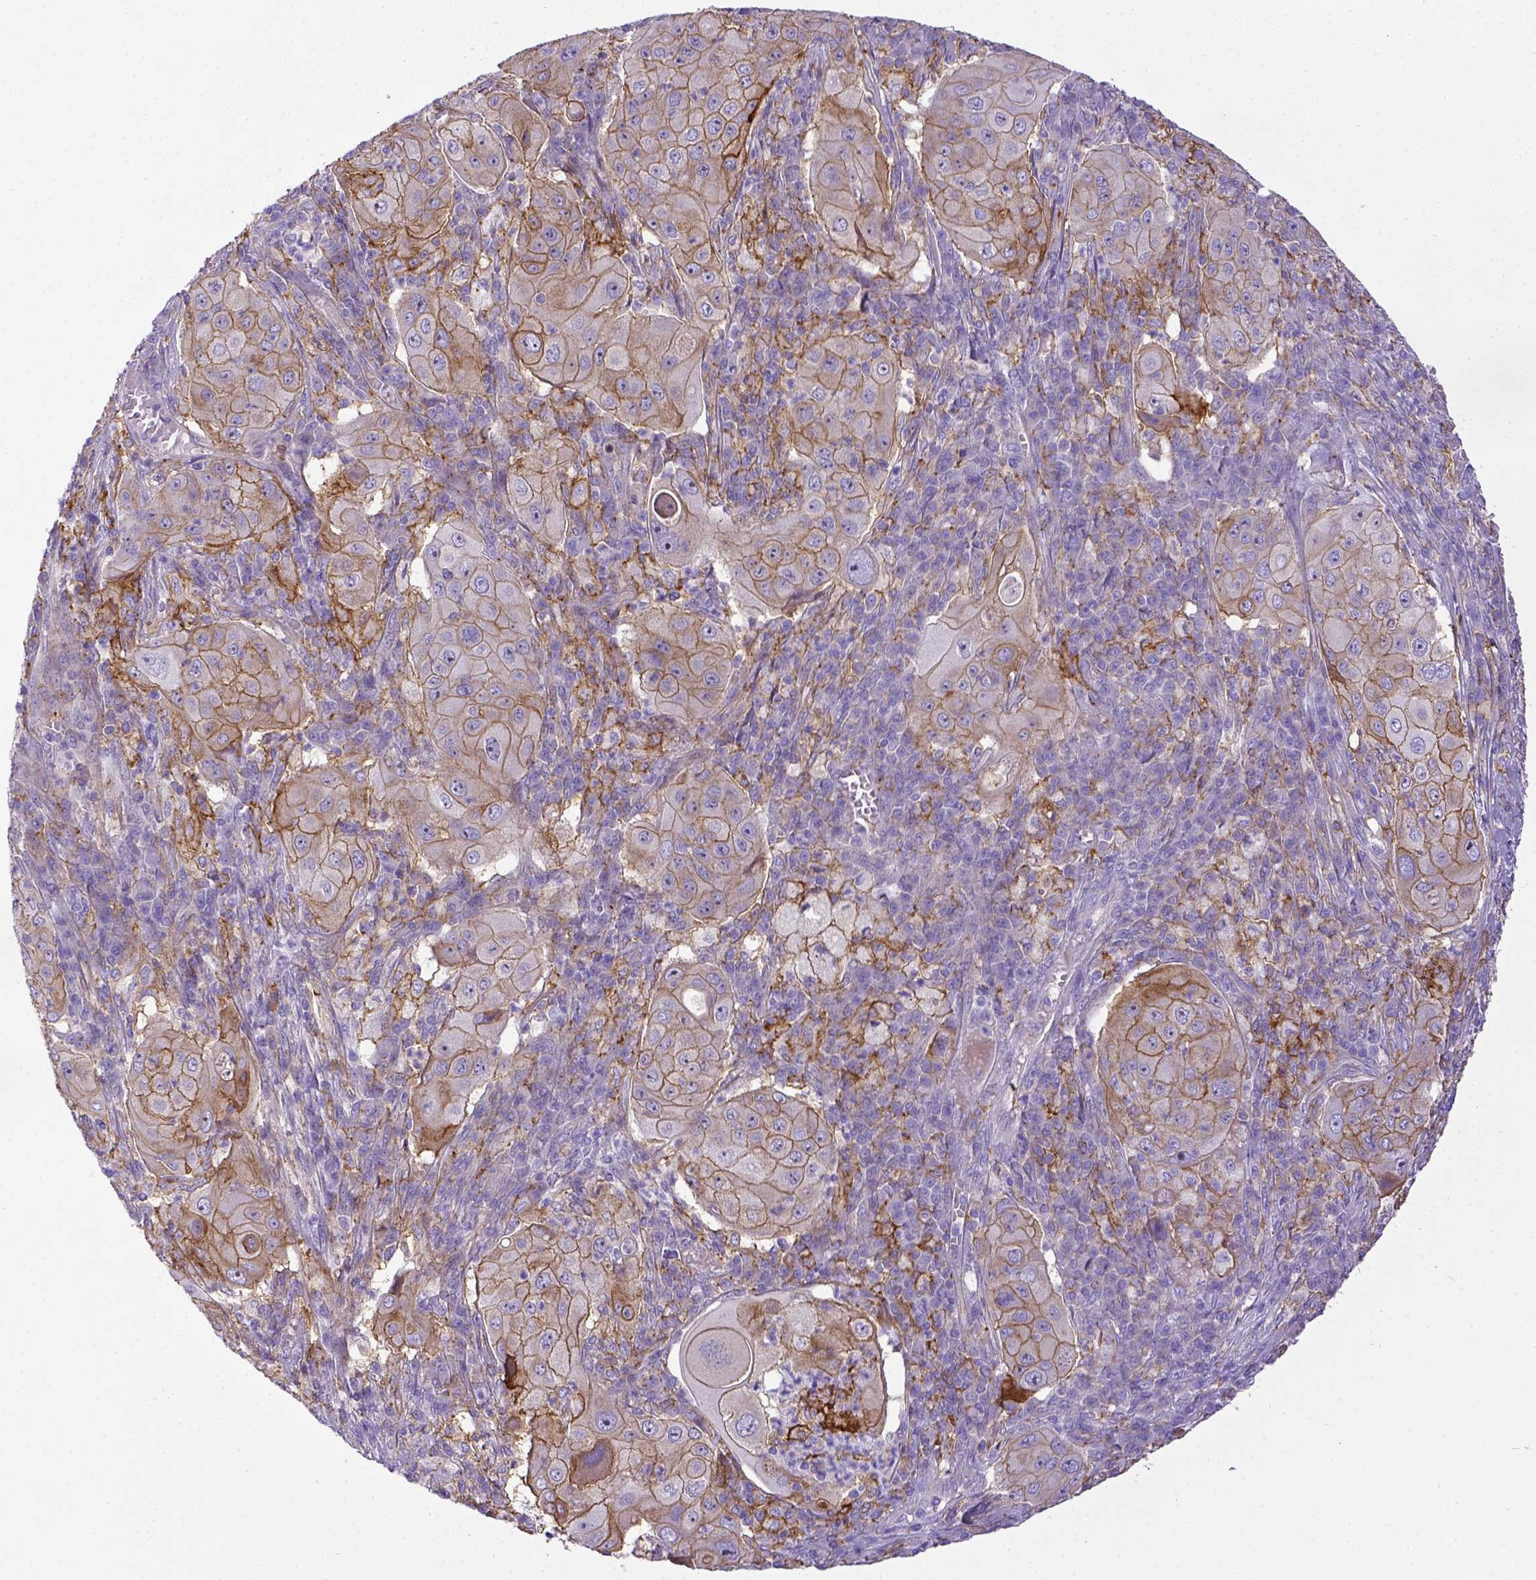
{"staining": {"intensity": "moderate", "quantity": "25%-75%", "location": "cytoplasmic/membranous"}, "tissue": "lung cancer", "cell_type": "Tumor cells", "image_type": "cancer", "snomed": [{"axis": "morphology", "description": "Squamous cell carcinoma, NOS"}, {"axis": "topography", "description": "Lung"}], "caption": "This is an image of immunohistochemistry staining of lung squamous cell carcinoma, which shows moderate staining in the cytoplasmic/membranous of tumor cells.", "gene": "CD40", "patient": {"sex": "female", "age": 59}}